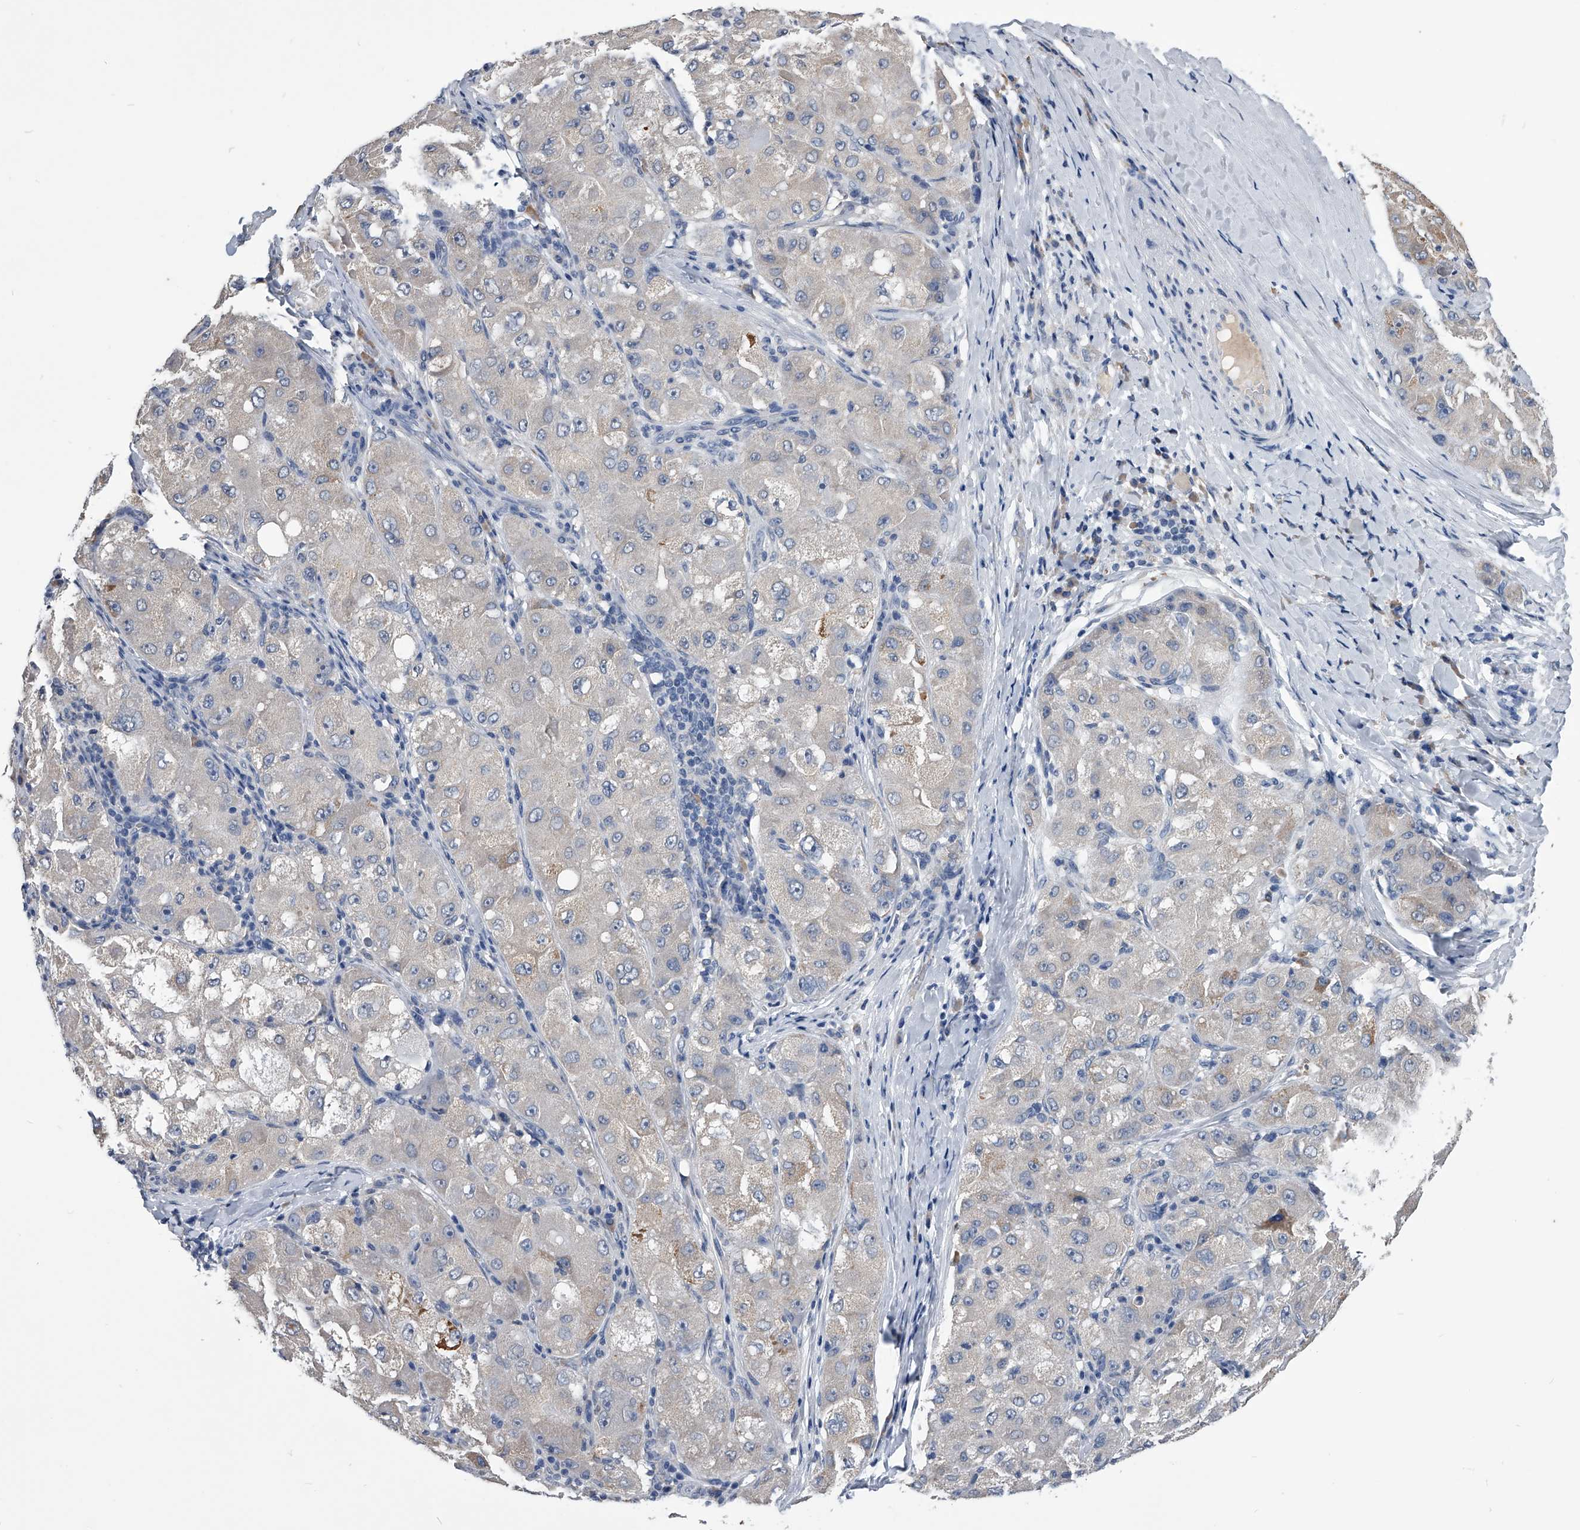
{"staining": {"intensity": "weak", "quantity": "<25%", "location": "cytoplasmic/membranous"}, "tissue": "liver cancer", "cell_type": "Tumor cells", "image_type": "cancer", "snomed": [{"axis": "morphology", "description": "Carcinoma, Hepatocellular, NOS"}, {"axis": "topography", "description": "Liver"}], "caption": "The IHC histopathology image has no significant staining in tumor cells of liver cancer tissue.", "gene": "OAT", "patient": {"sex": "male", "age": 80}}